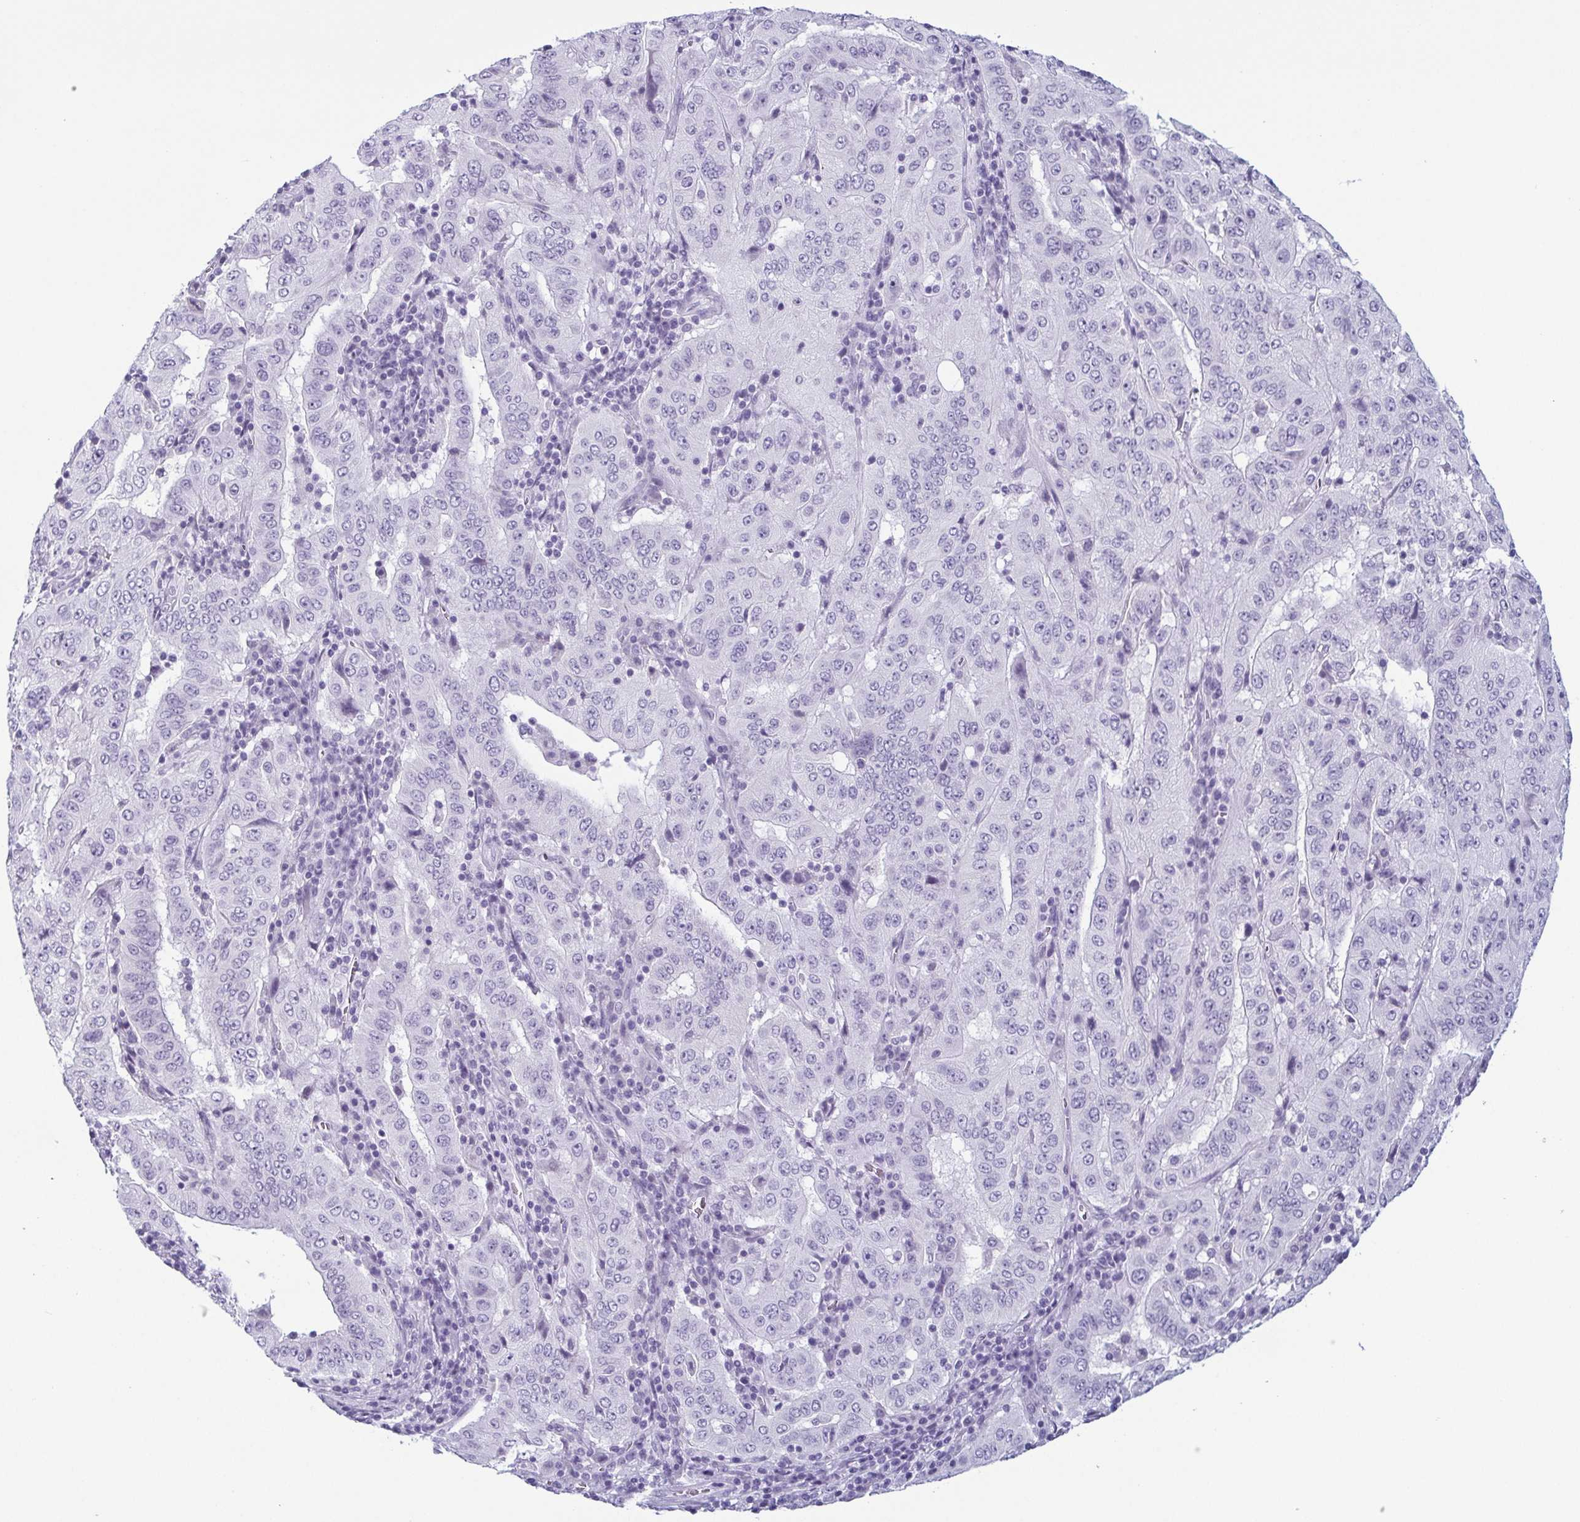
{"staining": {"intensity": "negative", "quantity": "none", "location": "none"}, "tissue": "pancreatic cancer", "cell_type": "Tumor cells", "image_type": "cancer", "snomed": [{"axis": "morphology", "description": "Adenocarcinoma, NOS"}, {"axis": "topography", "description": "Pancreas"}], "caption": "An image of pancreatic adenocarcinoma stained for a protein demonstrates no brown staining in tumor cells.", "gene": "KRT78", "patient": {"sex": "male", "age": 63}}